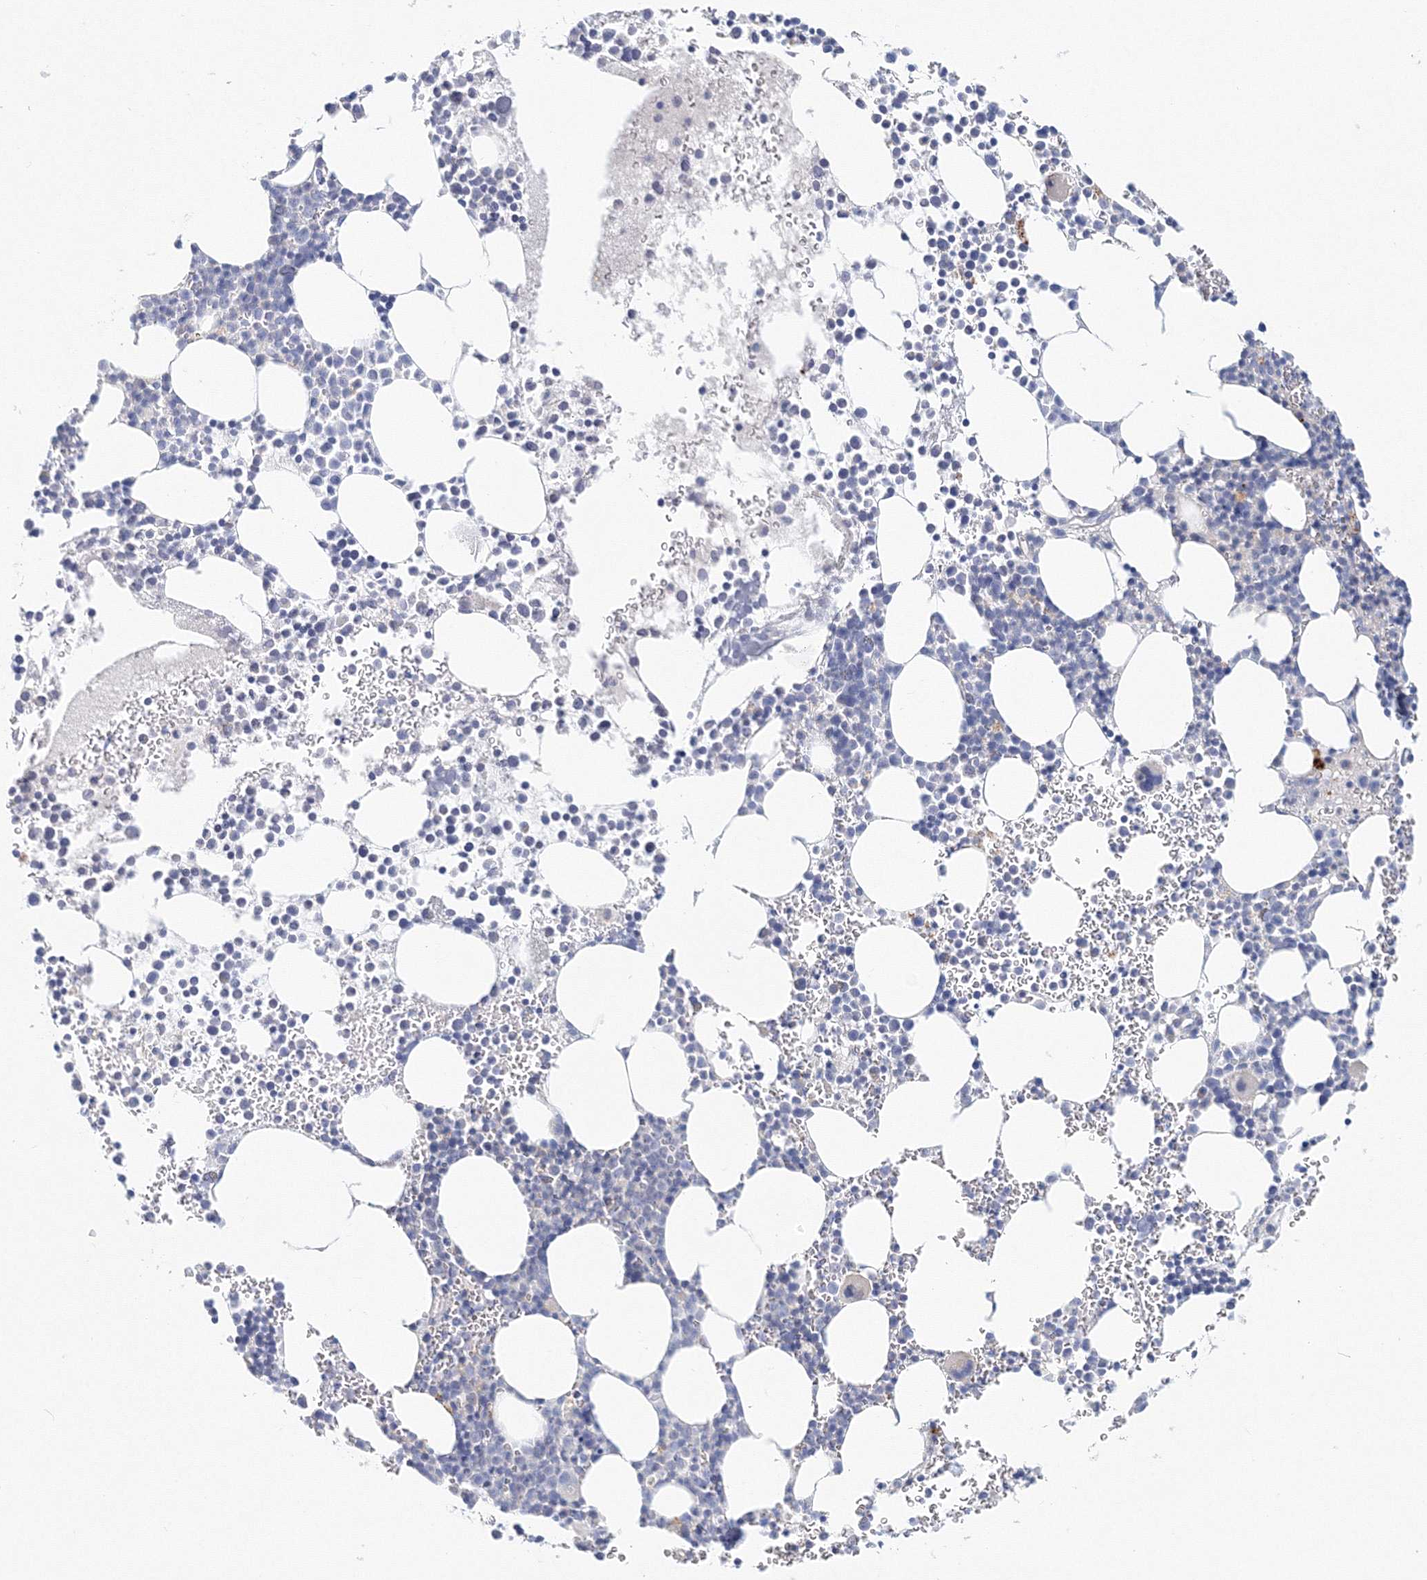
{"staining": {"intensity": "negative", "quantity": "none", "location": "none"}, "tissue": "bone marrow", "cell_type": "Hematopoietic cells", "image_type": "normal", "snomed": [{"axis": "morphology", "description": "Normal tissue, NOS"}, {"axis": "topography", "description": "Bone marrow"}], "caption": "An IHC photomicrograph of normal bone marrow is shown. There is no staining in hematopoietic cells of bone marrow. Brightfield microscopy of immunohistochemistry (IHC) stained with DAB (brown) and hematoxylin (blue), captured at high magnification.", "gene": "LRRIQ4", "patient": {"sex": "female", "age": 78}}